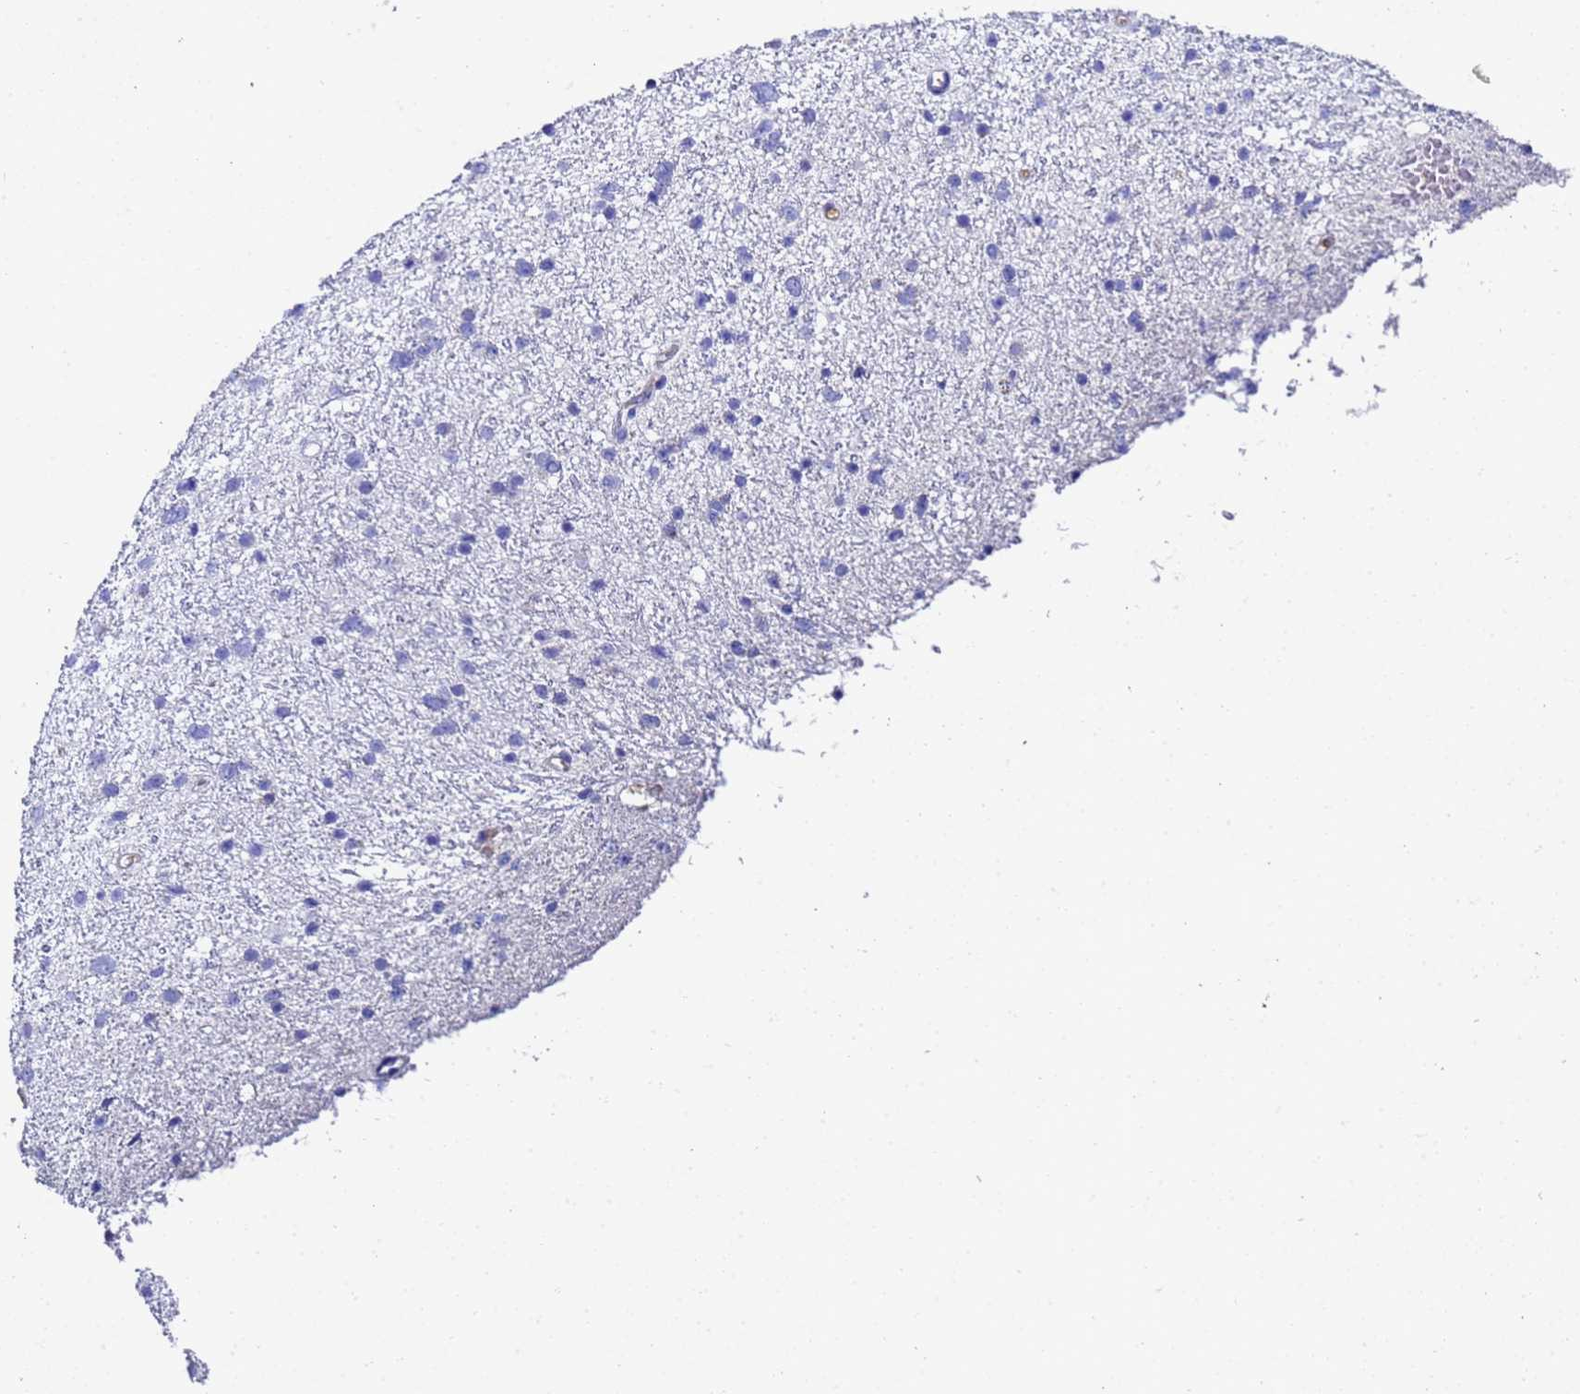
{"staining": {"intensity": "negative", "quantity": "none", "location": "none"}, "tissue": "glioma", "cell_type": "Tumor cells", "image_type": "cancer", "snomed": [{"axis": "morphology", "description": "Glioma, malignant, Low grade"}, {"axis": "topography", "description": "Cerebral cortex"}], "caption": "Immunohistochemical staining of glioma reveals no significant staining in tumor cells.", "gene": "ADIPOQ", "patient": {"sex": "female", "age": 39}}